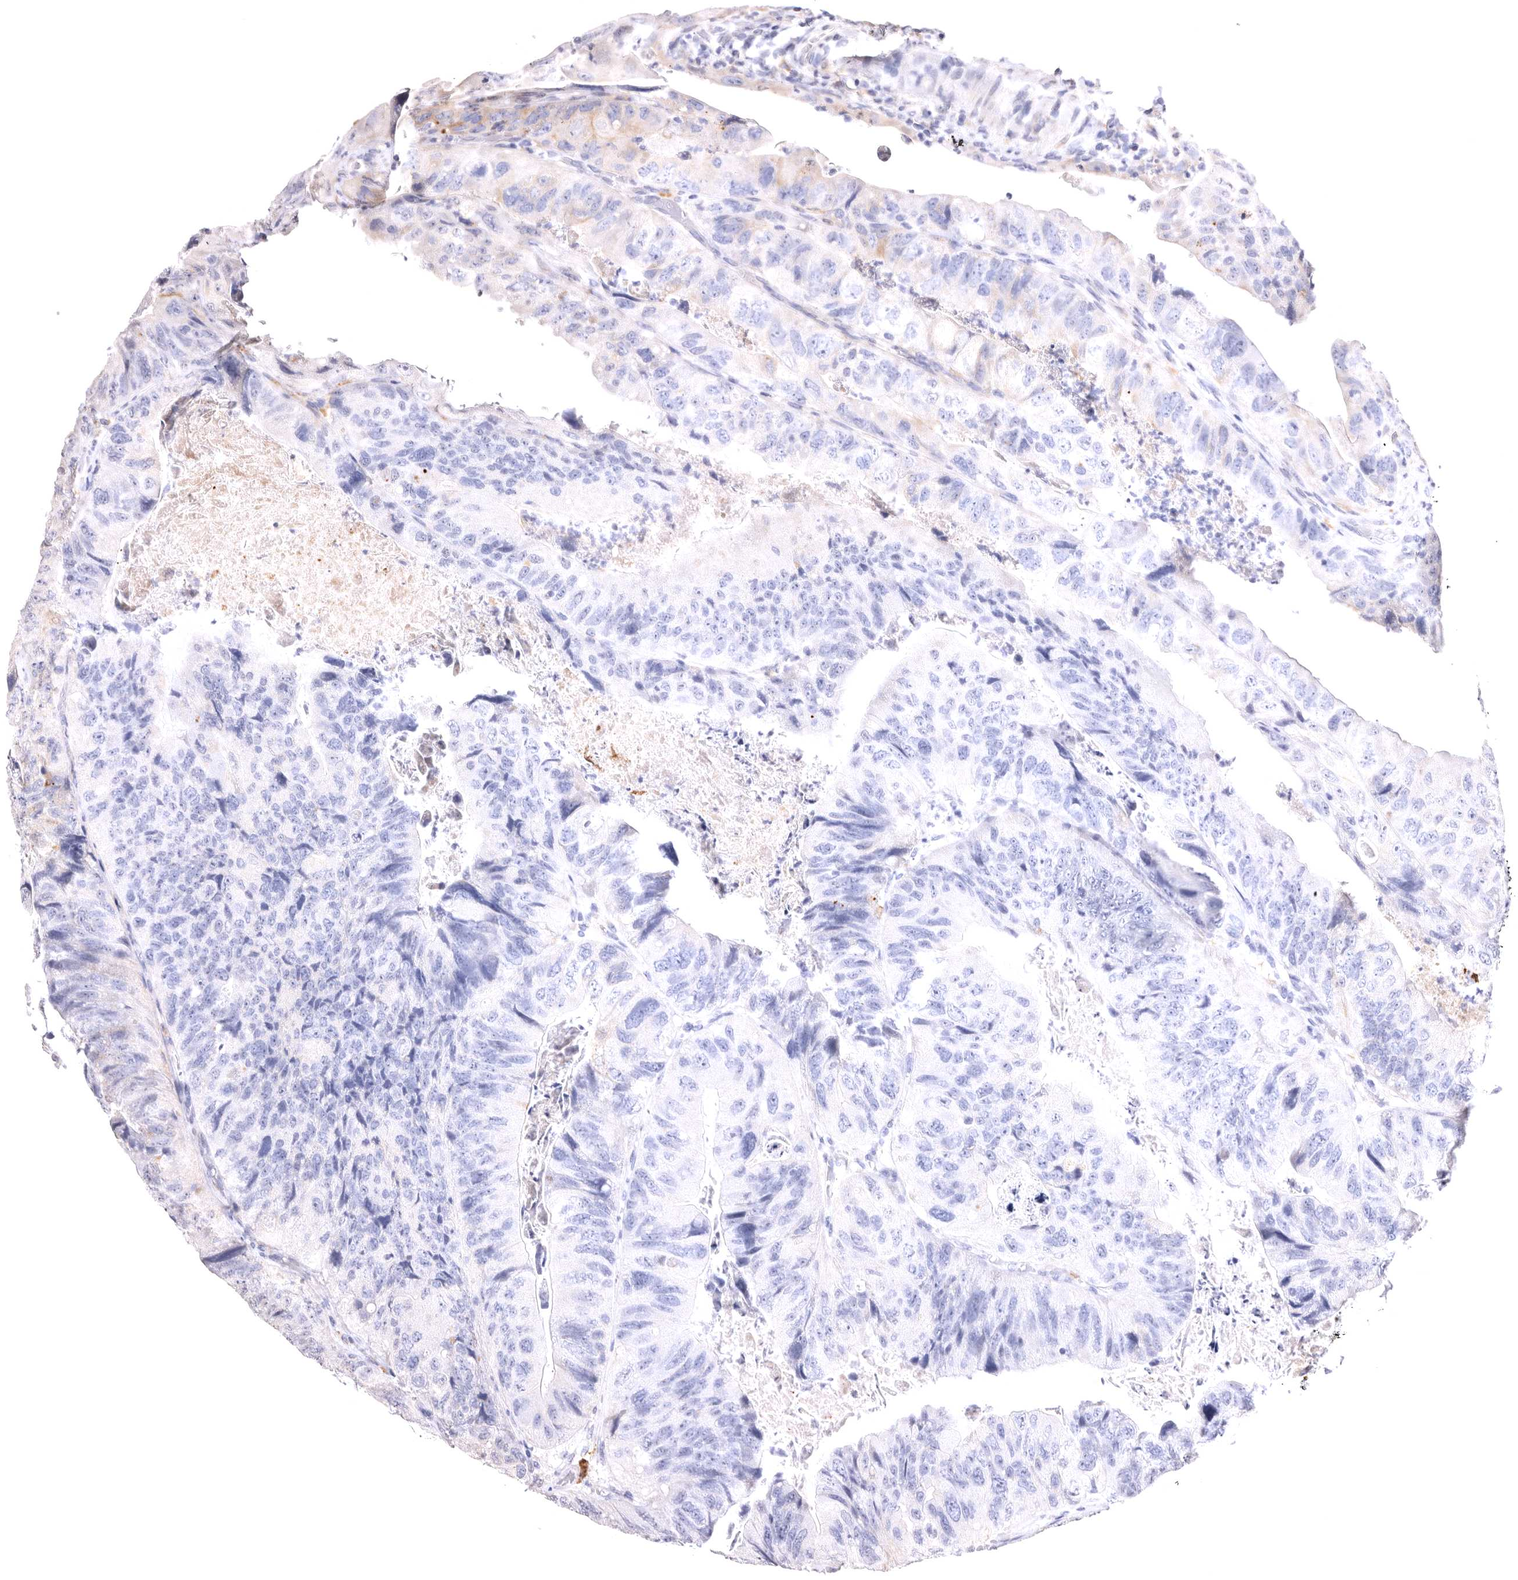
{"staining": {"intensity": "negative", "quantity": "none", "location": "none"}, "tissue": "colorectal cancer", "cell_type": "Tumor cells", "image_type": "cancer", "snomed": [{"axis": "morphology", "description": "Adenocarcinoma, NOS"}, {"axis": "topography", "description": "Rectum"}], "caption": "Tumor cells show no significant protein staining in colorectal cancer. (Immunohistochemistry (ihc), brightfield microscopy, high magnification).", "gene": "VPS45", "patient": {"sex": "male", "age": 63}}